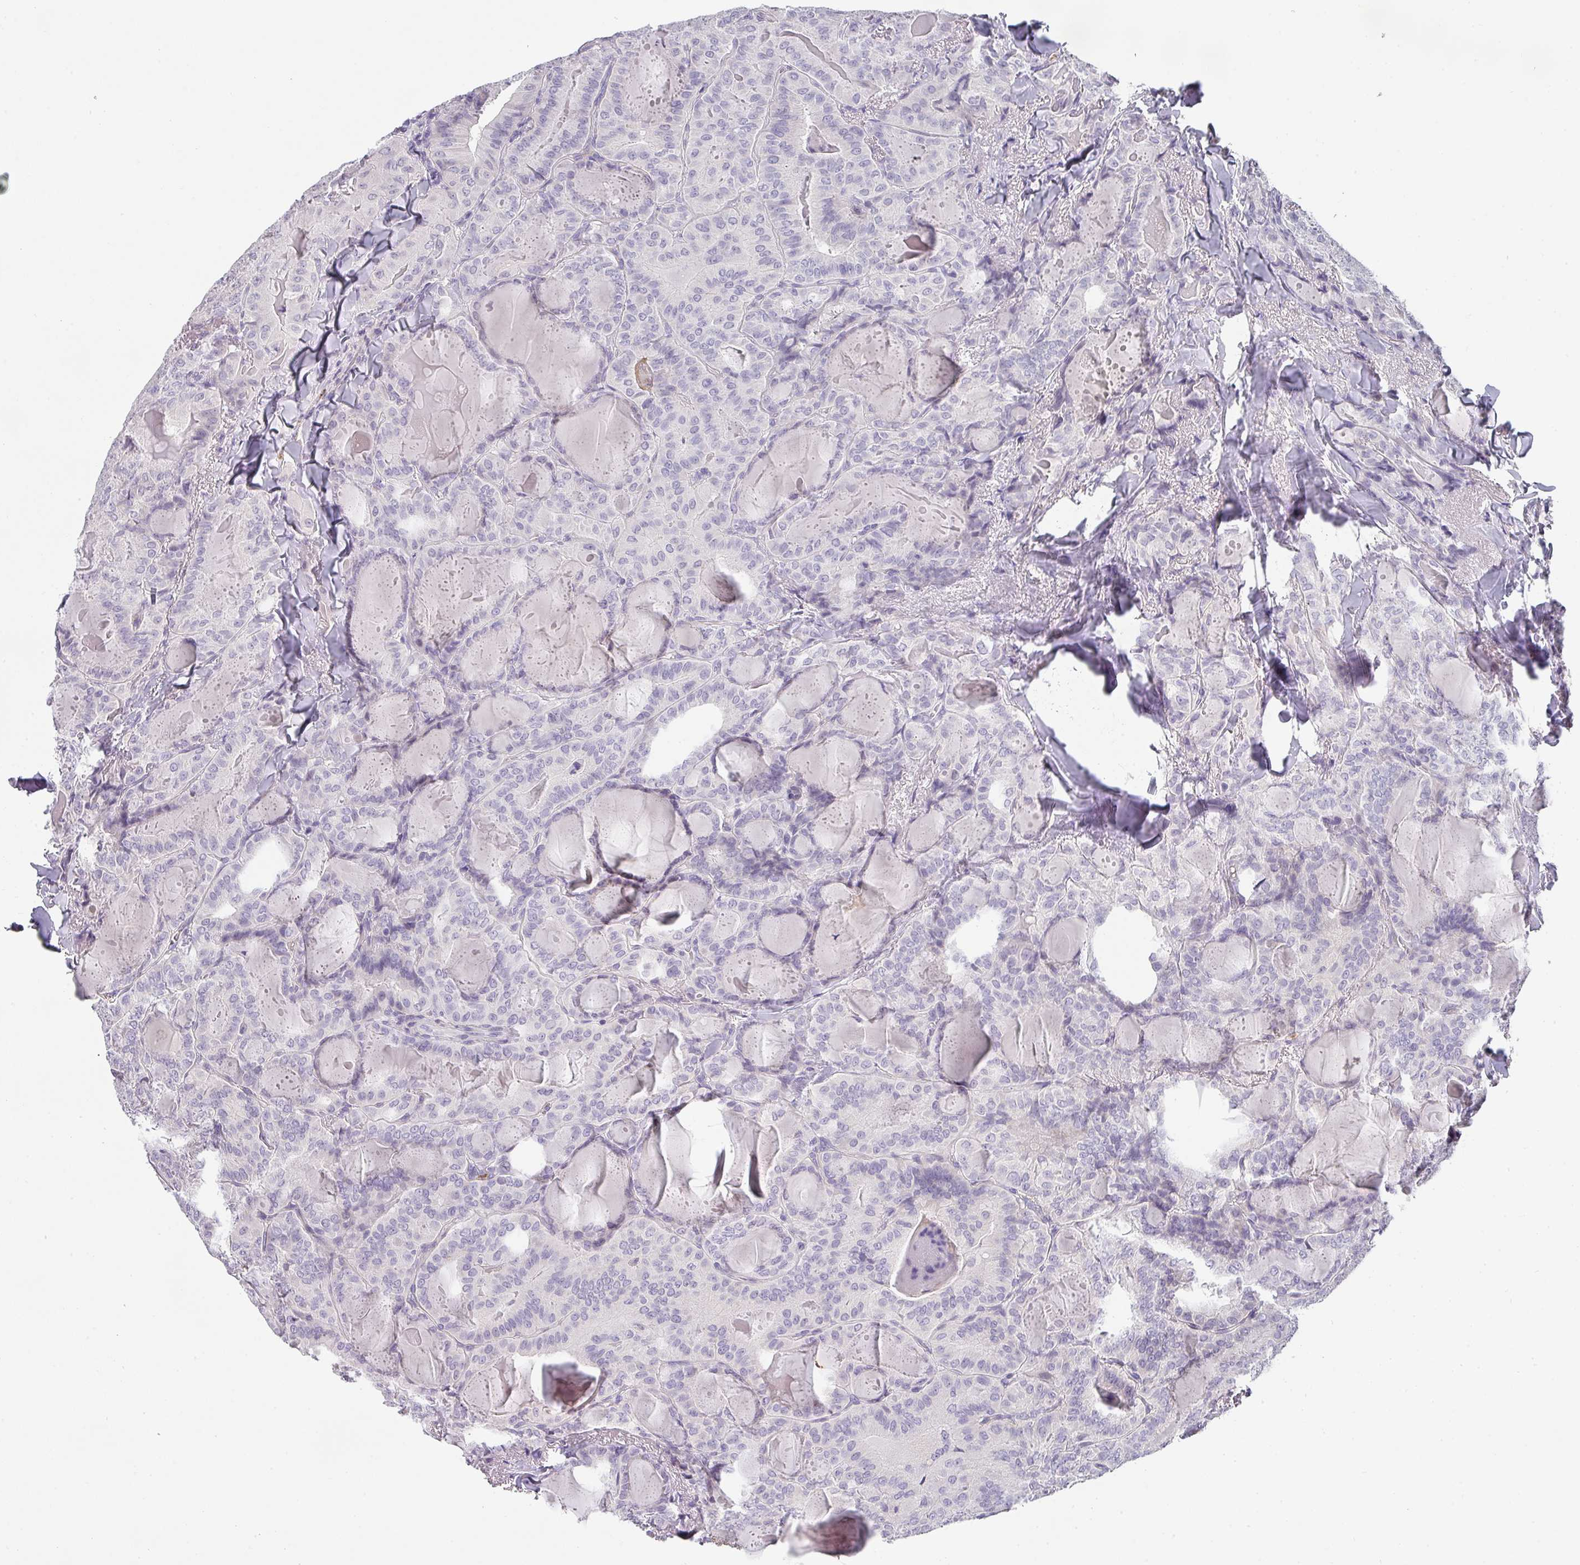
{"staining": {"intensity": "negative", "quantity": "none", "location": "none"}, "tissue": "thyroid cancer", "cell_type": "Tumor cells", "image_type": "cancer", "snomed": [{"axis": "morphology", "description": "Papillary adenocarcinoma, NOS"}, {"axis": "topography", "description": "Thyroid gland"}], "caption": "A micrograph of human thyroid cancer is negative for staining in tumor cells.", "gene": "BTLA", "patient": {"sex": "female", "age": 68}}